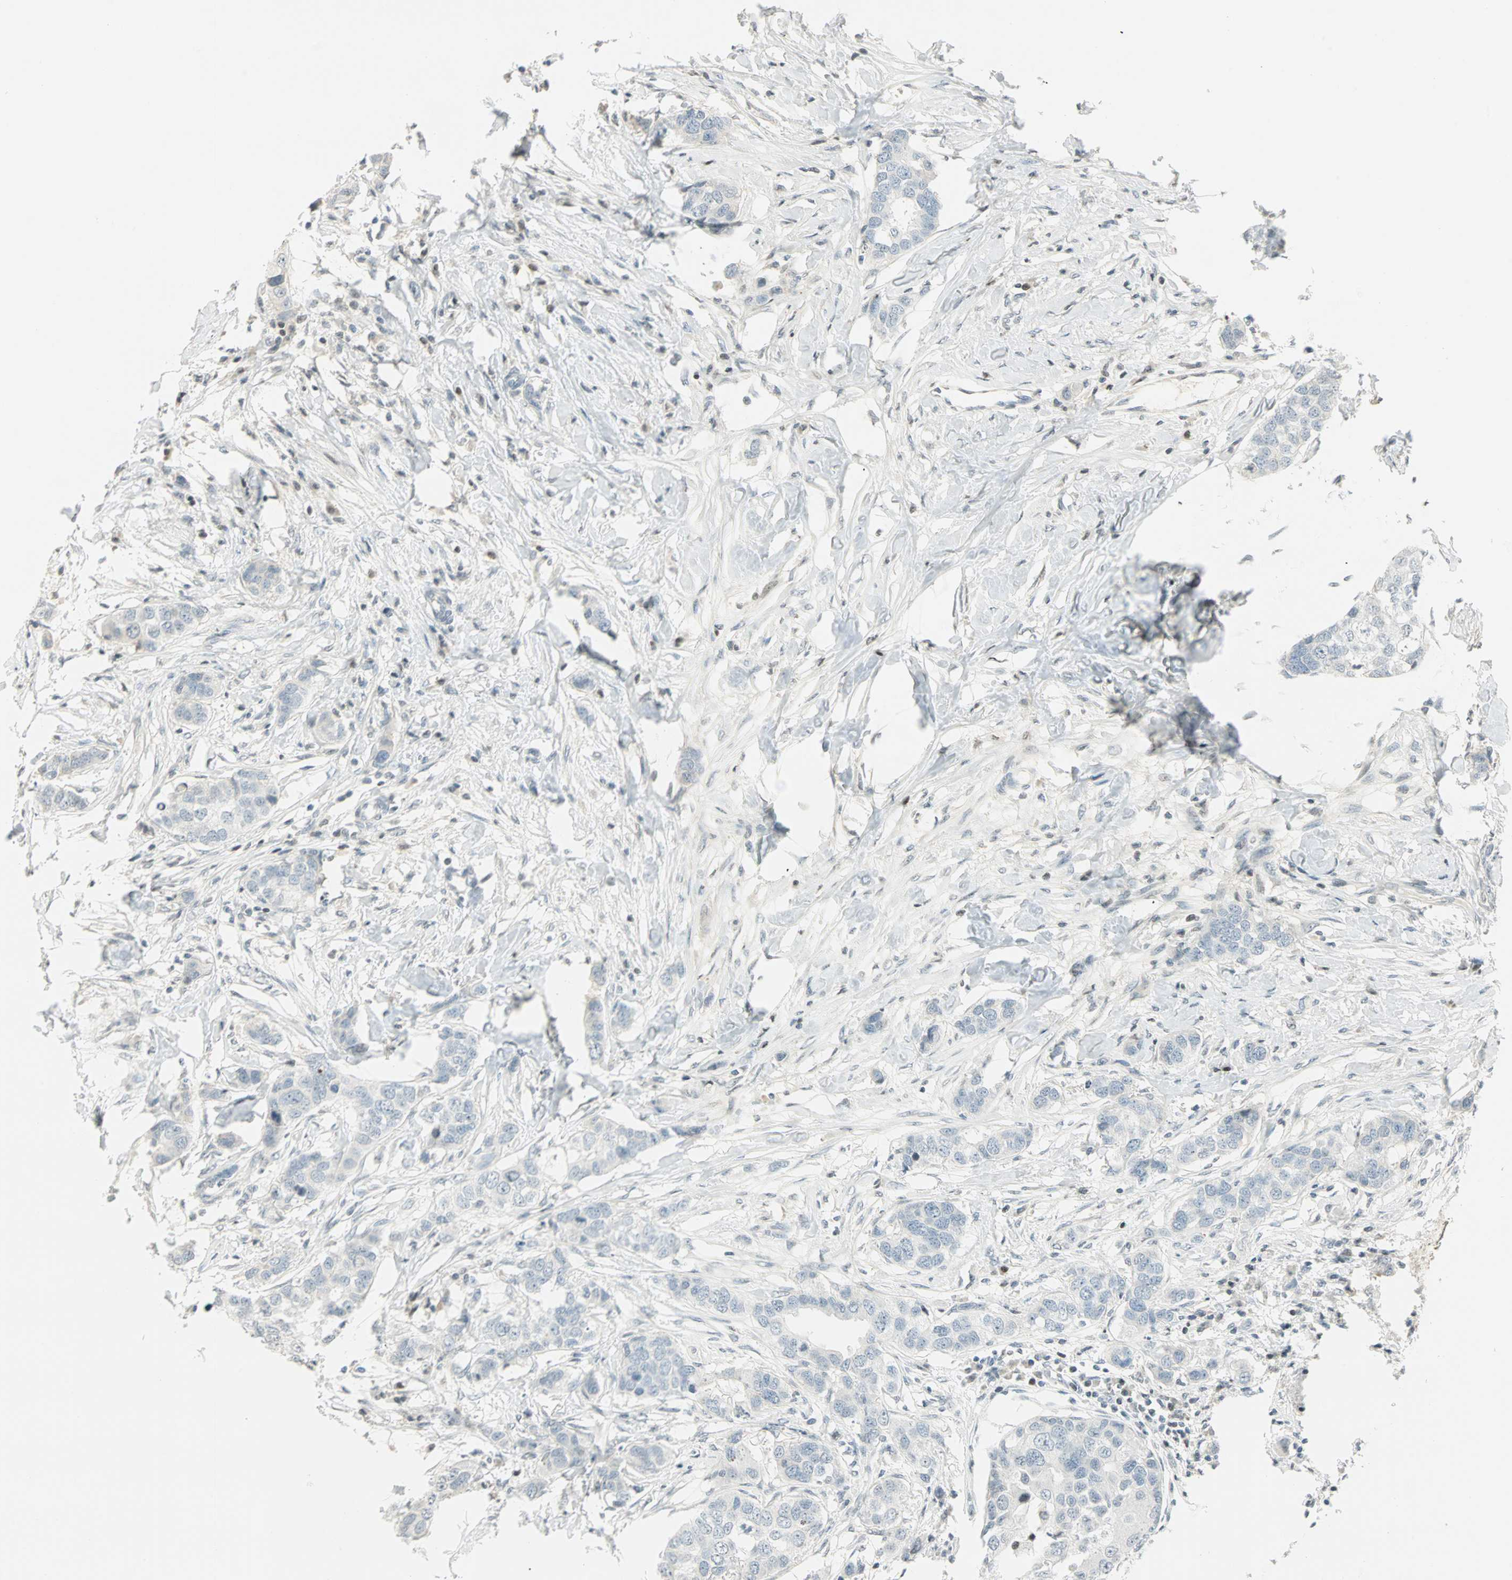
{"staining": {"intensity": "weak", "quantity": "<25%", "location": "nuclear"}, "tissue": "breast cancer", "cell_type": "Tumor cells", "image_type": "cancer", "snomed": [{"axis": "morphology", "description": "Duct carcinoma"}, {"axis": "topography", "description": "Breast"}], "caption": "Immunohistochemistry (IHC) of breast cancer demonstrates no expression in tumor cells.", "gene": "SMAD3", "patient": {"sex": "female", "age": 50}}